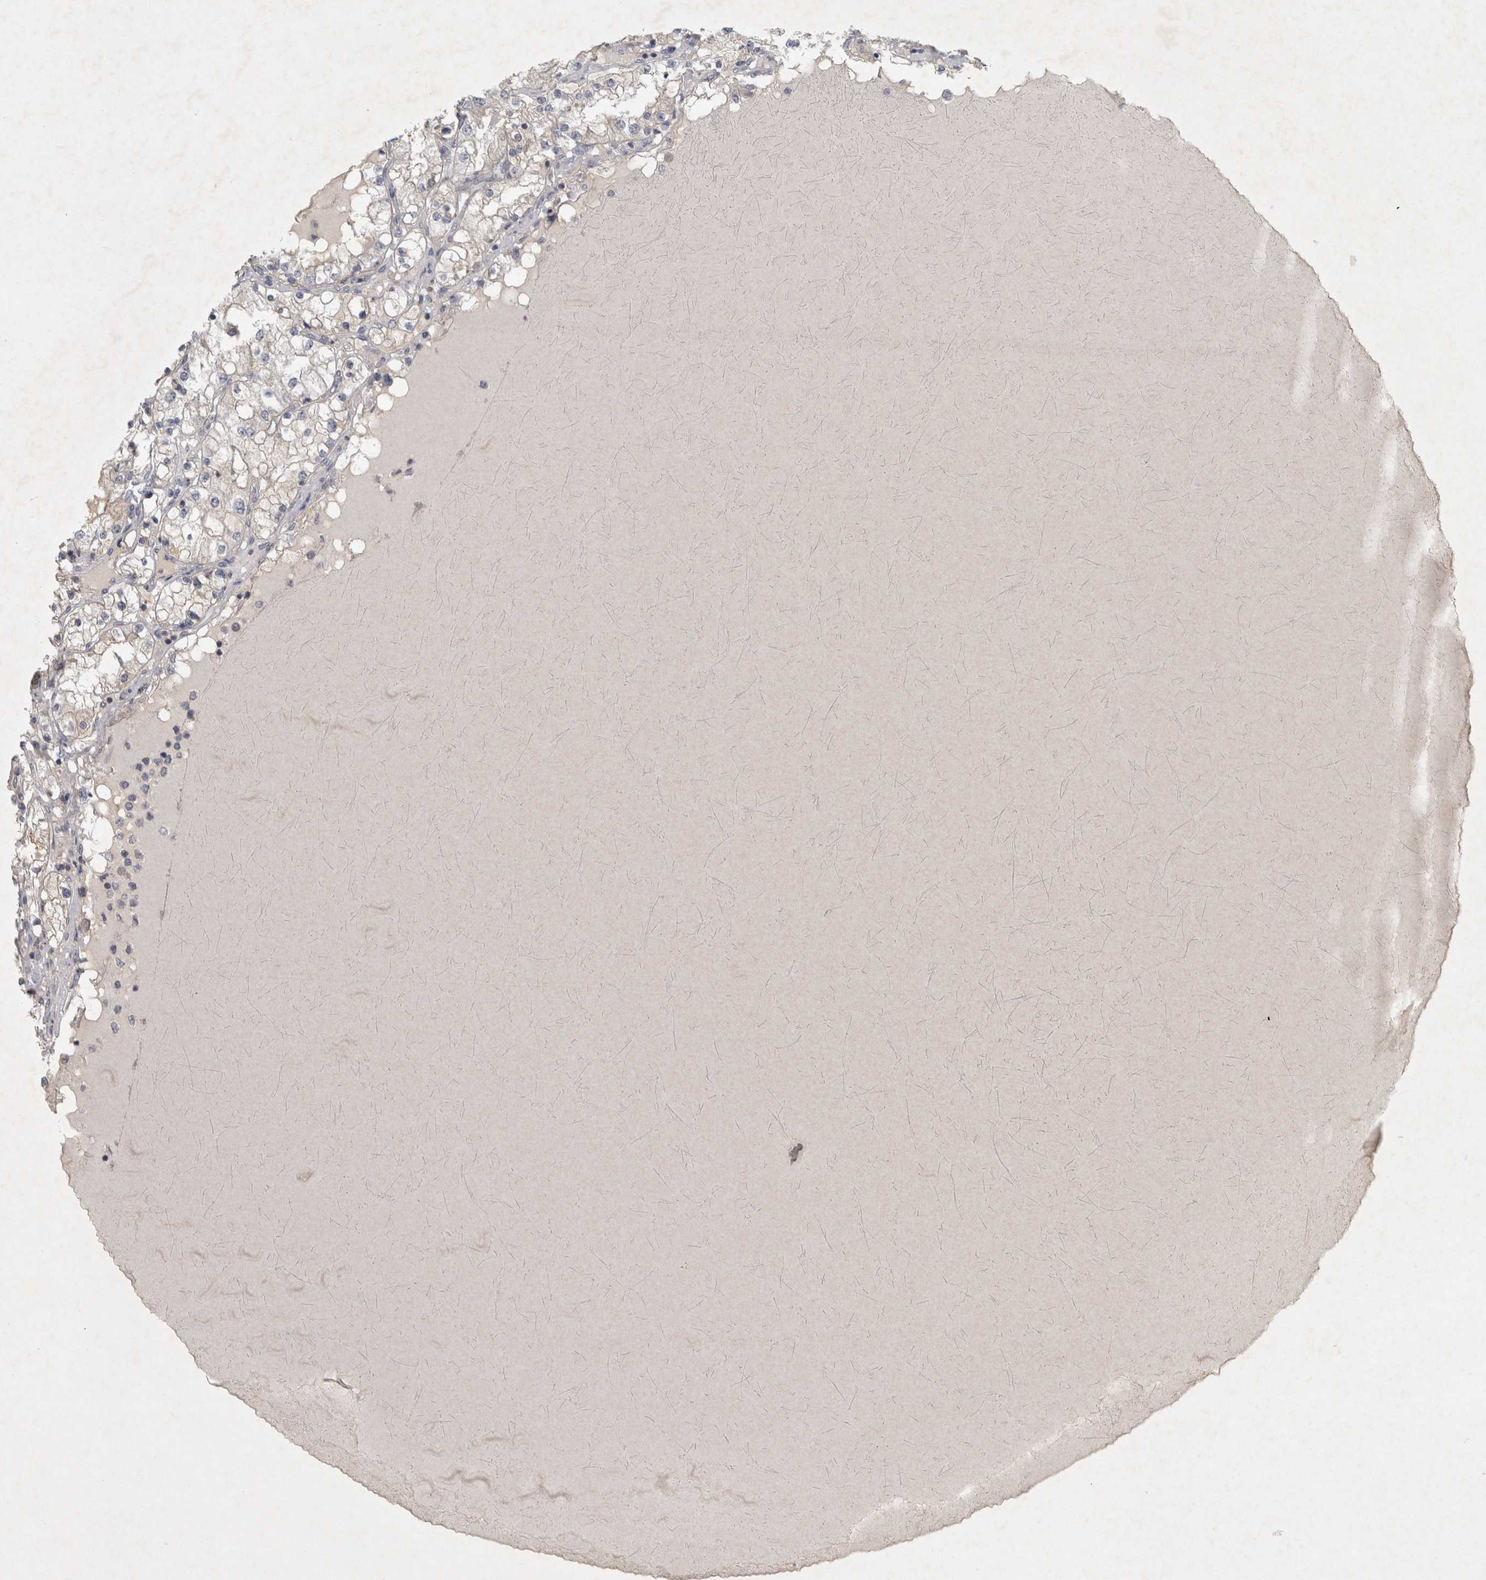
{"staining": {"intensity": "negative", "quantity": "none", "location": "none"}, "tissue": "renal cancer", "cell_type": "Tumor cells", "image_type": "cancer", "snomed": [{"axis": "morphology", "description": "Adenocarcinoma, NOS"}, {"axis": "topography", "description": "Kidney"}], "caption": "DAB immunohistochemical staining of renal cancer (adenocarcinoma) shows no significant staining in tumor cells.", "gene": "ENPP7", "patient": {"sex": "male", "age": 68}}